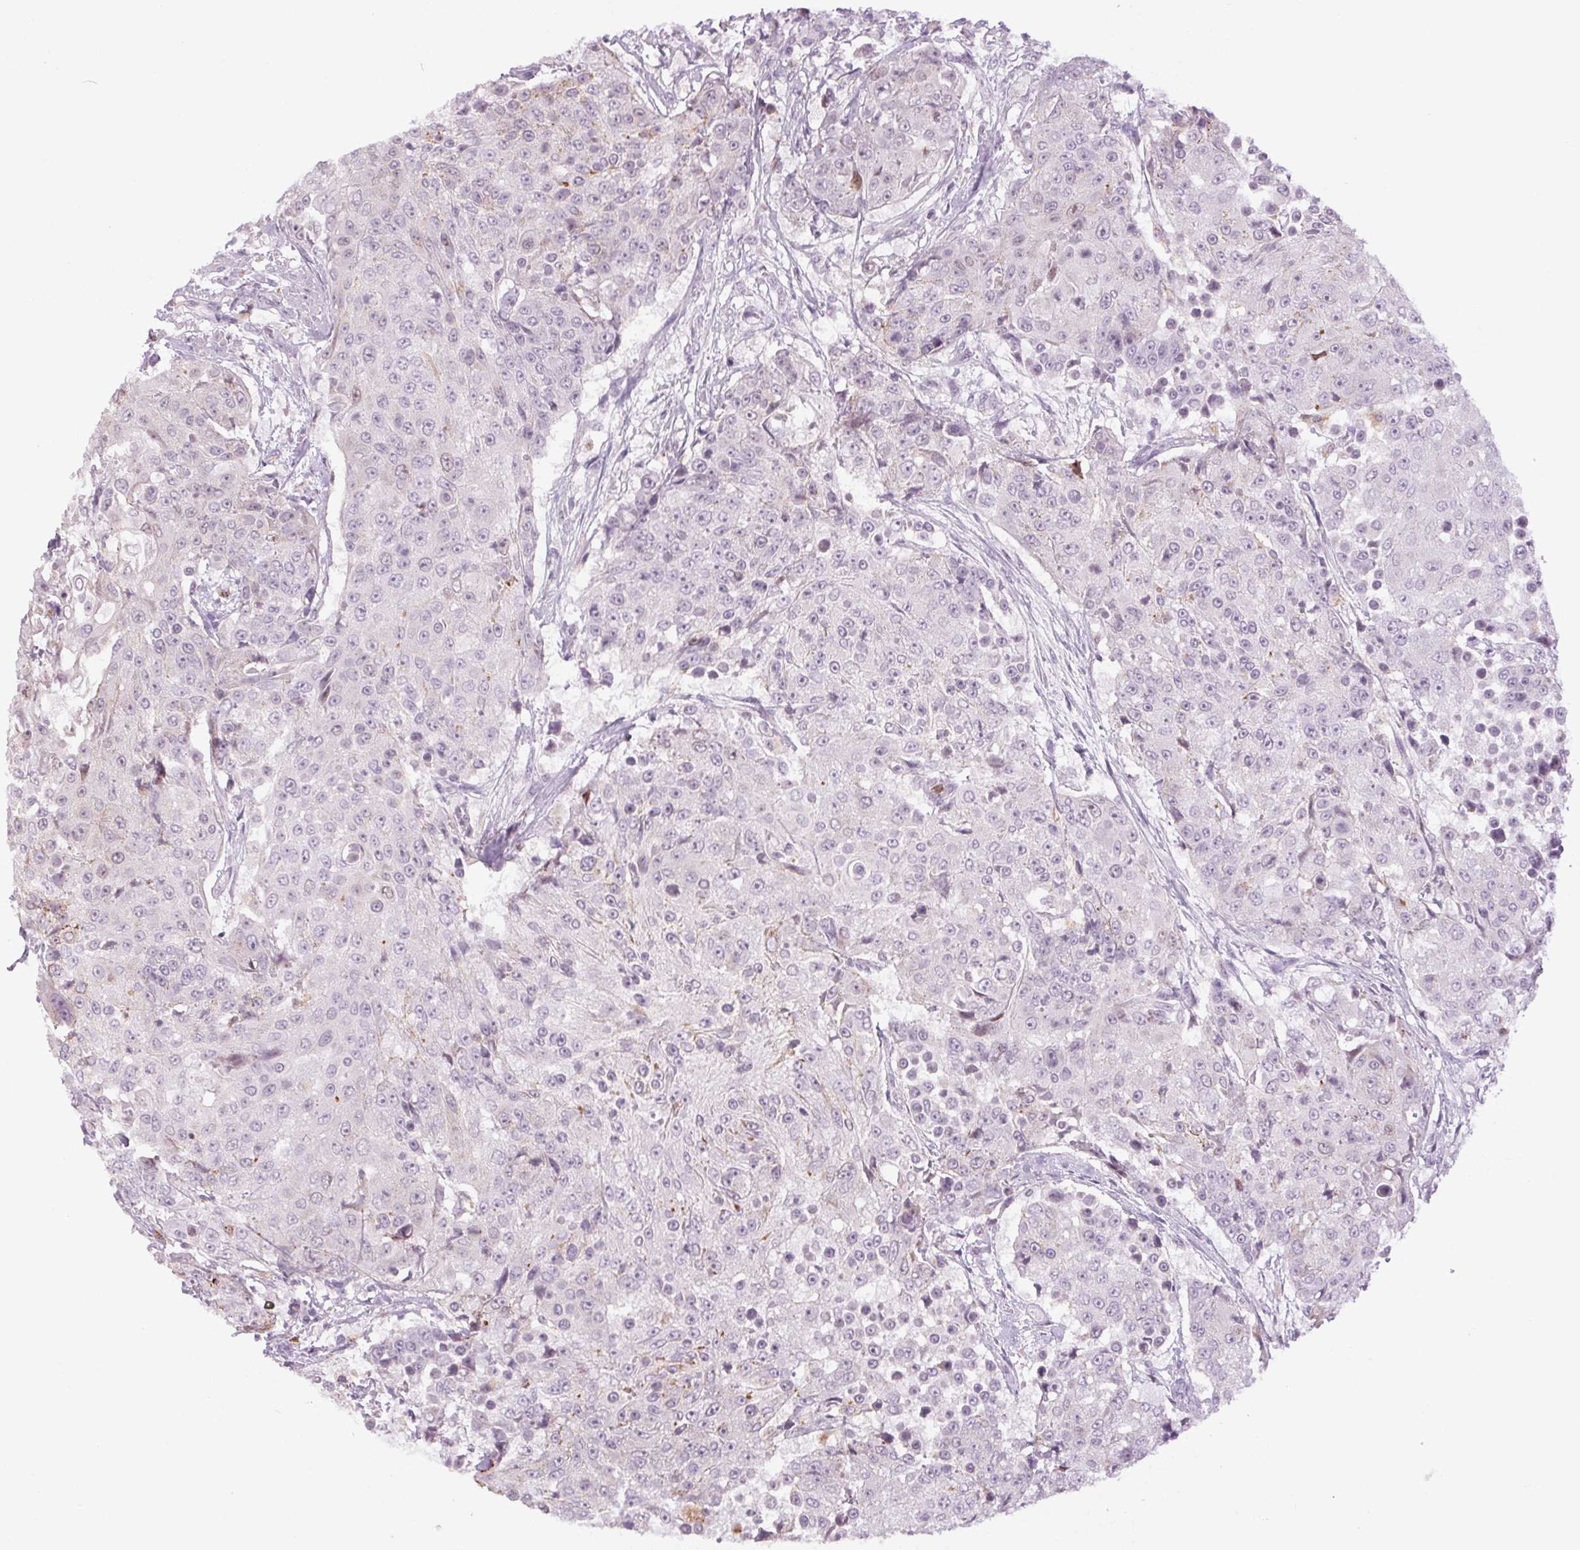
{"staining": {"intensity": "negative", "quantity": "none", "location": "none"}, "tissue": "urothelial cancer", "cell_type": "Tumor cells", "image_type": "cancer", "snomed": [{"axis": "morphology", "description": "Urothelial carcinoma, High grade"}, {"axis": "topography", "description": "Urinary bladder"}], "caption": "This micrograph is of high-grade urothelial carcinoma stained with IHC to label a protein in brown with the nuclei are counter-stained blue. There is no expression in tumor cells.", "gene": "SMIM6", "patient": {"sex": "female", "age": 63}}